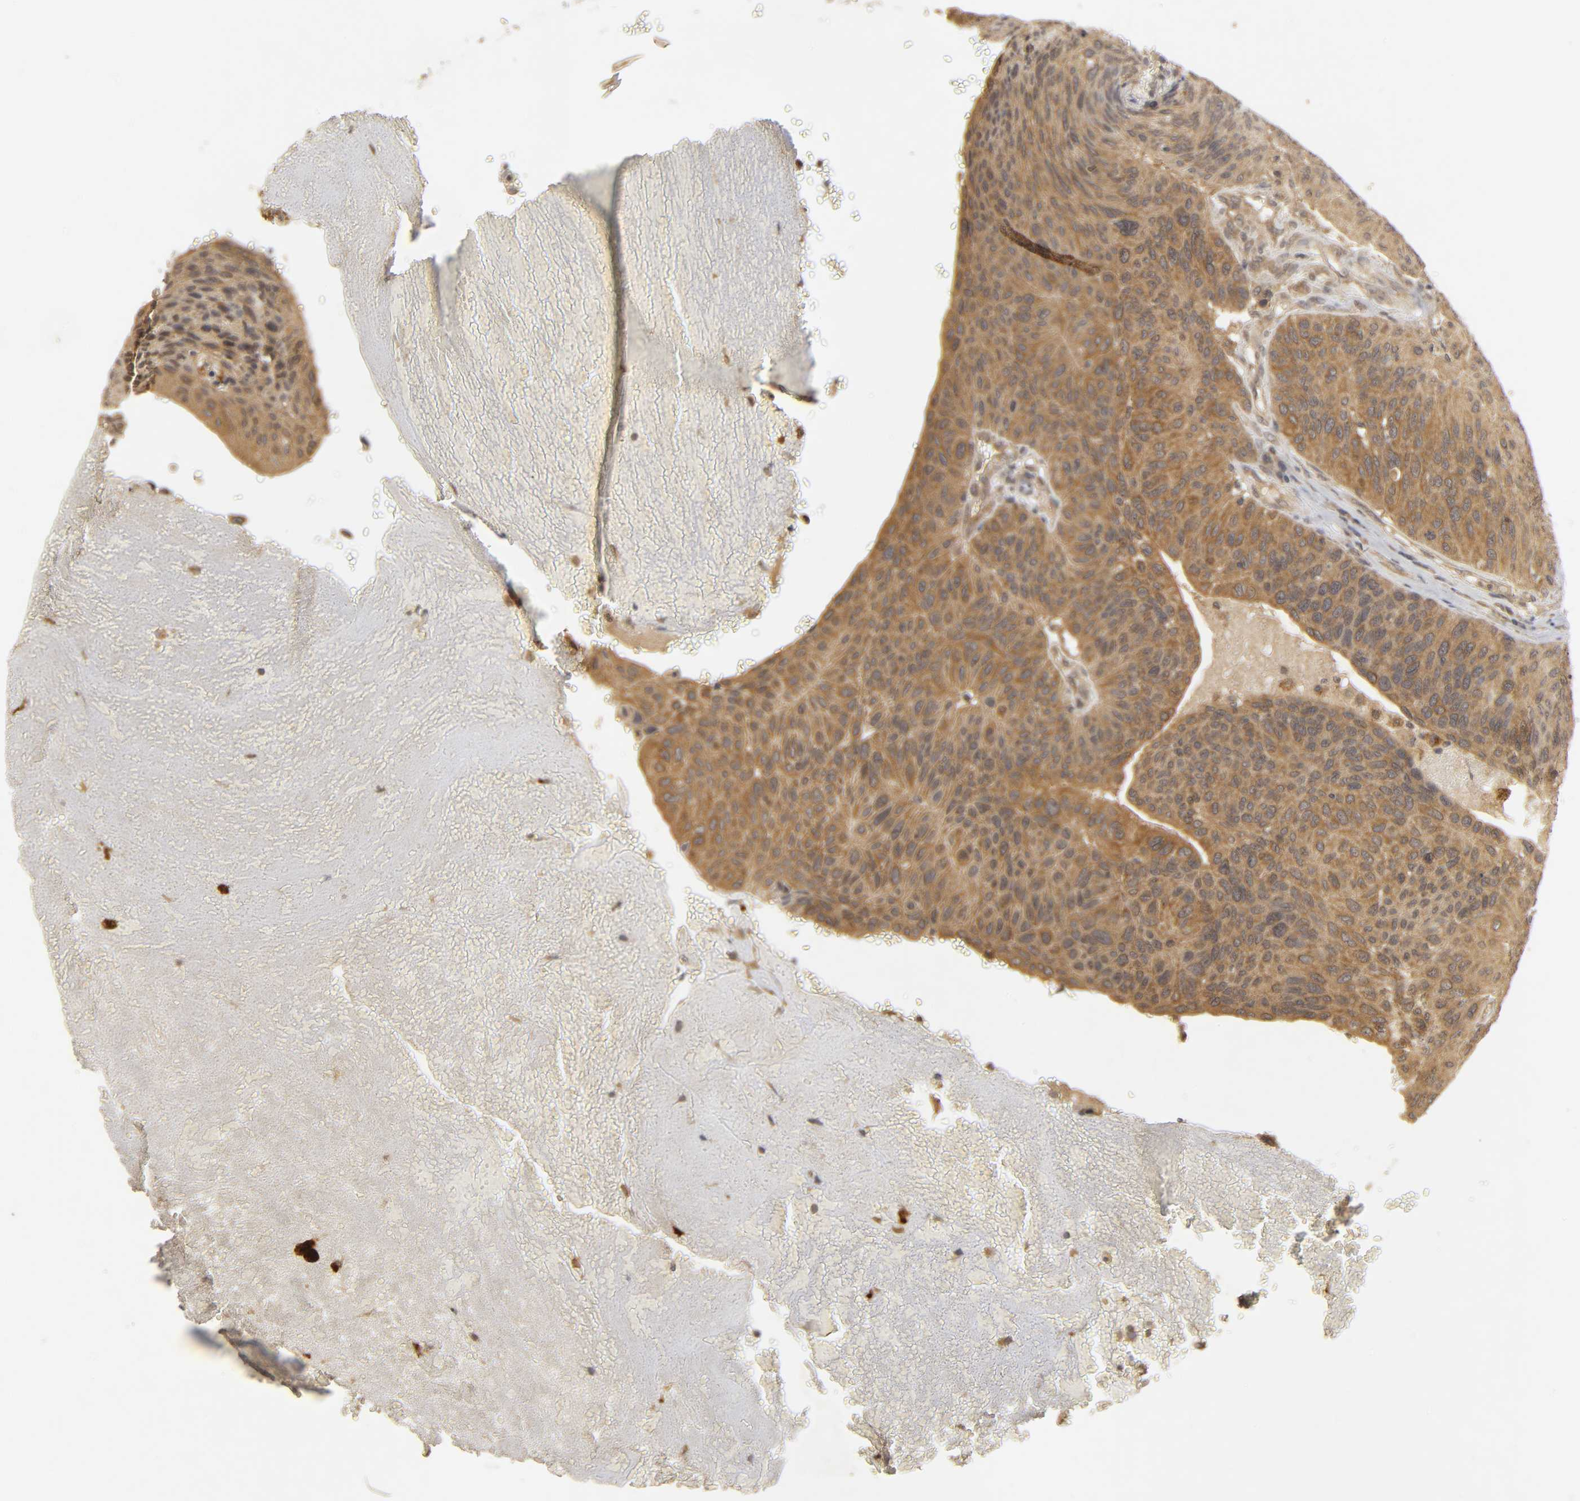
{"staining": {"intensity": "strong", "quantity": ">75%", "location": "cytoplasmic/membranous"}, "tissue": "urothelial cancer", "cell_type": "Tumor cells", "image_type": "cancer", "snomed": [{"axis": "morphology", "description": "Urothelial carcinoma, High grade"}, {"axis": "topography", "description": "Urinary bladder"}], "caption": "Urothelial cancer stained for a protein (brown) reveals strong cytoplasmic/membranous positive expression in approximately >75% of tumor cells.", "gene": "TRAF6", "patient": {"sex": "male", "age": 66}}